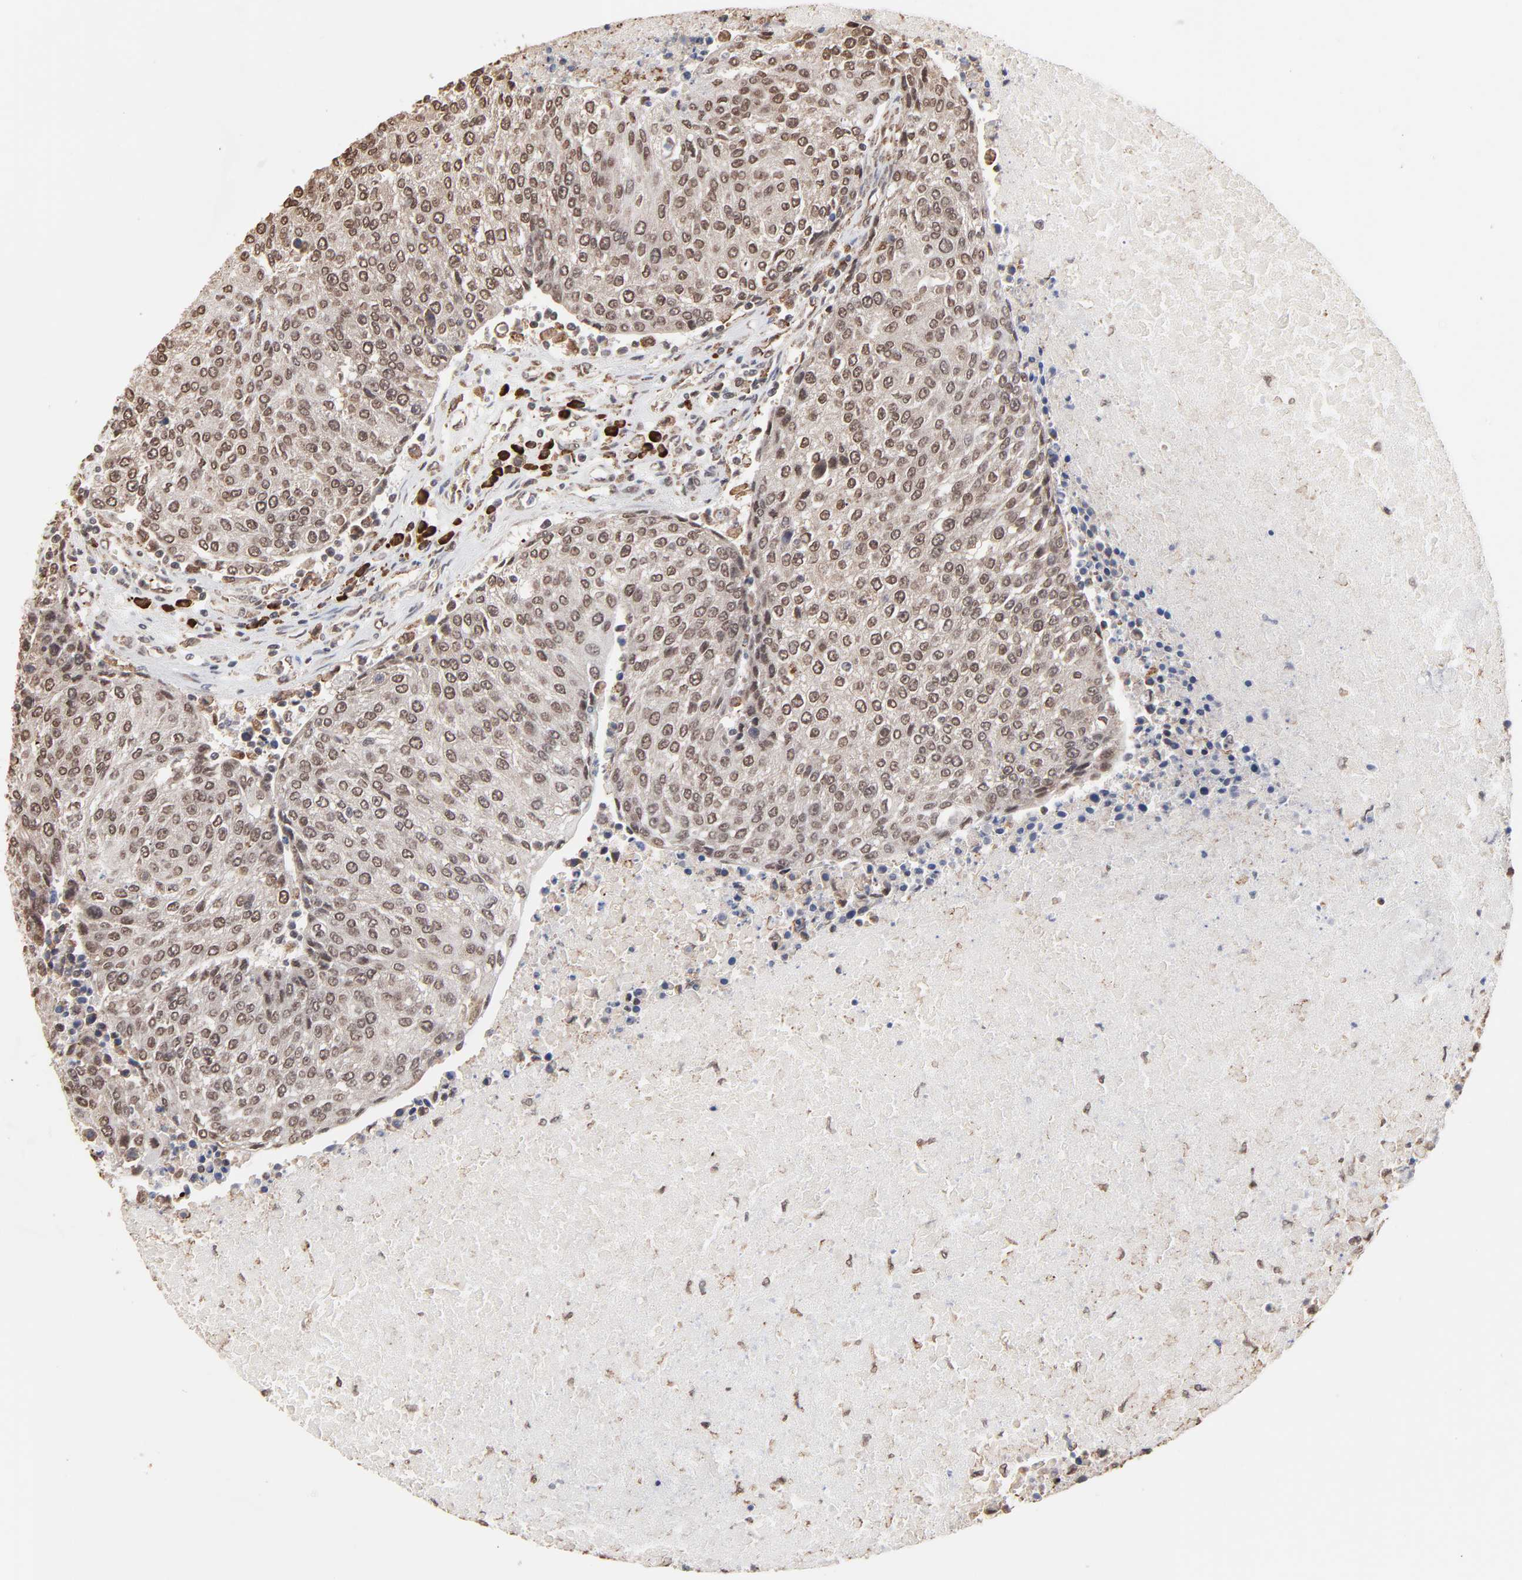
{"staining": {"intensity": "weak", "quantity": "25%-75%", "location": "cytoplasmic/membranous"}, "tissue": "urothelial cancer", "cell_type": "Tumor cells", "image_type": "cancer", "snomed": [{"axis": "morphology", "description": "Urothelial carcinoma, High grade"}, {"axis": "topography", "description": "Urinary bladder"}], "caption": "Weak cytoplasmic/membranous protein positivity is present in about 25%-75% of tumor cells in urothelial cancer.", "gene": "CHM", "patient": {"sex": "female", "age": 85}}